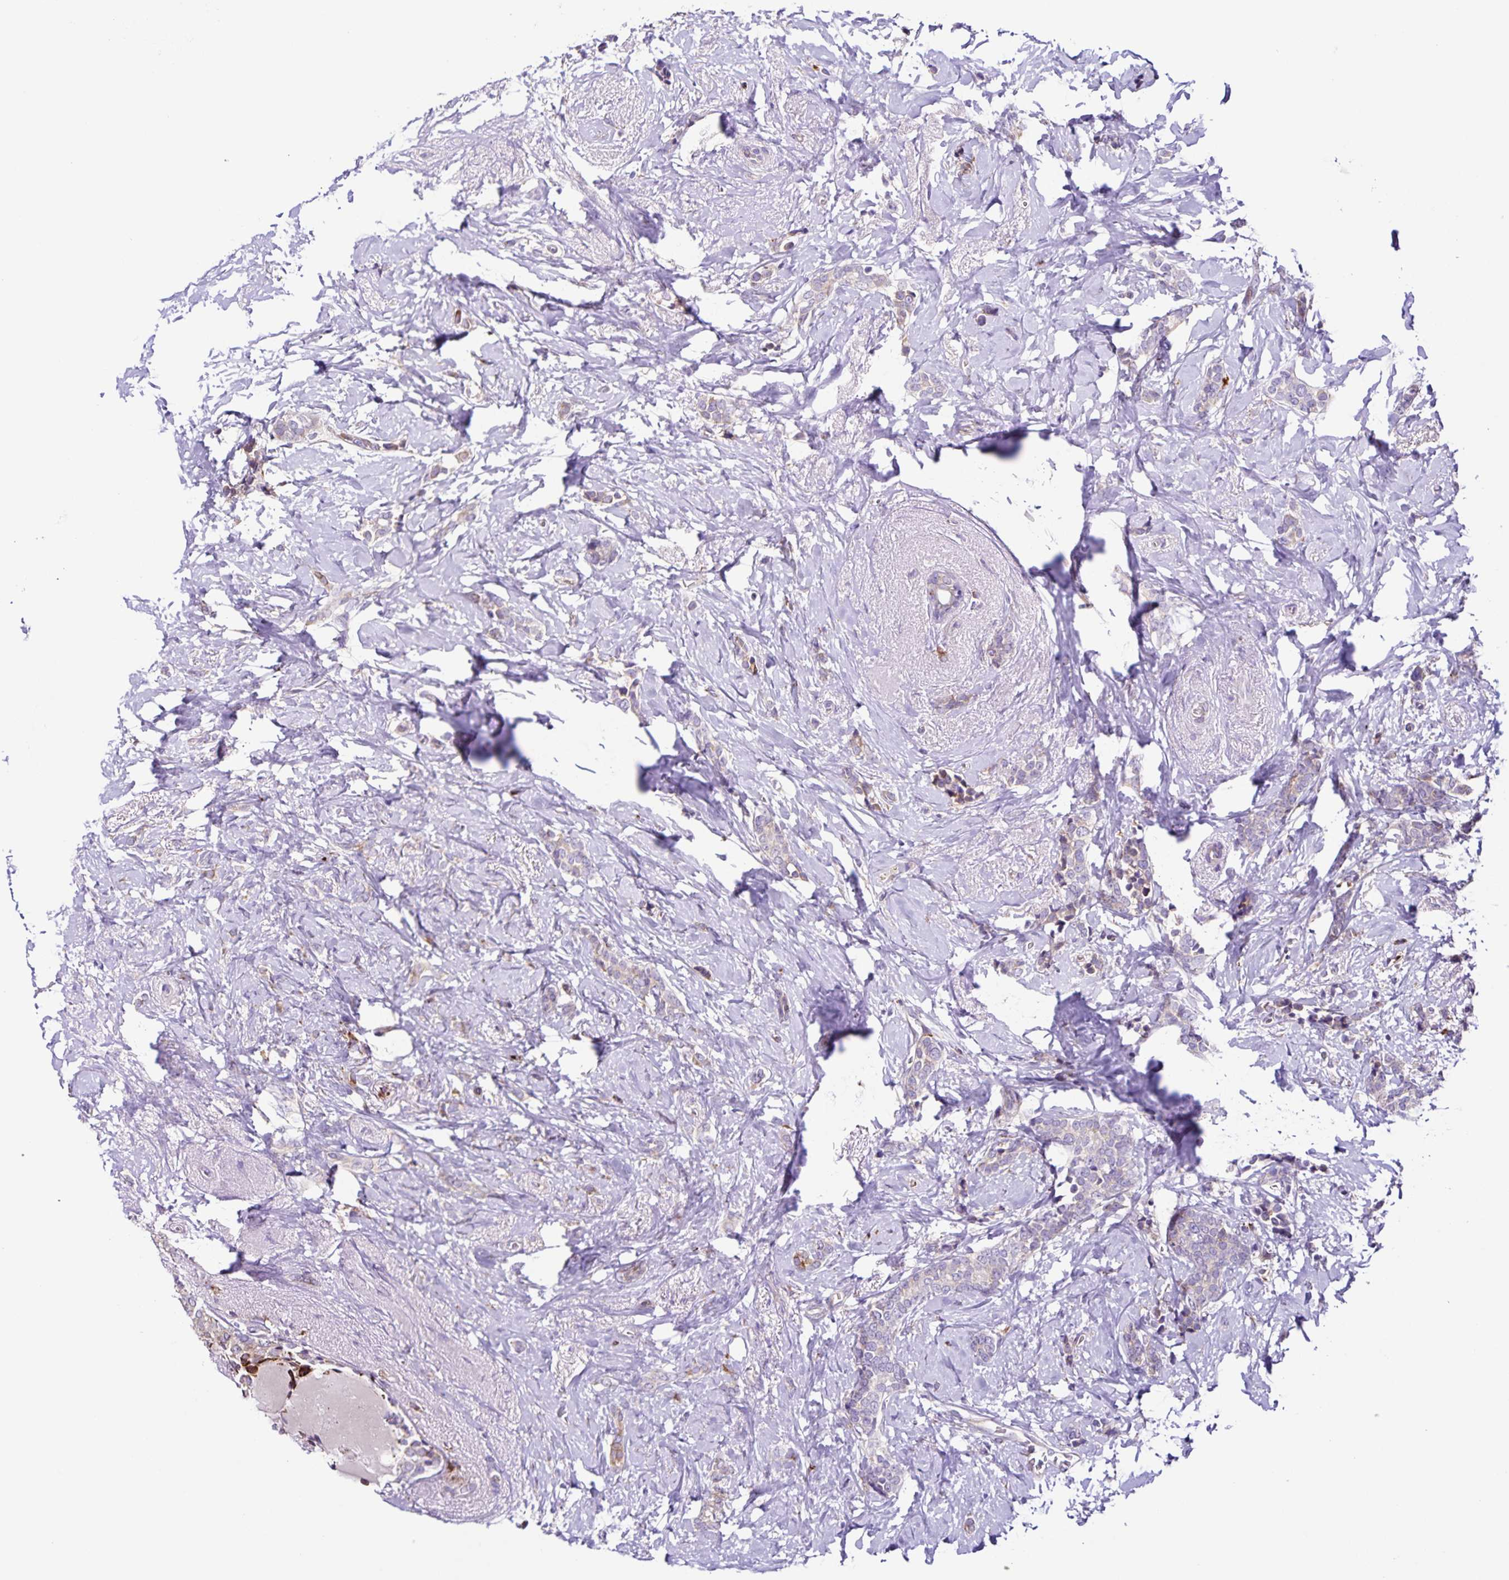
{"staining": {"intensity": "weak", "quantity": "<25%", "location": "nuclear"}, "tissue": "breast cancer", "cell_type": "Tumor cells", "image_type": "cancer", "snomed": [{"axis": "morphology", "description": "Normal tissue, NOS"}, {"axis": "morphology", "description": "Duct carcinoma"}, {"axis": "topography", "description": "Breast"}], "caption": "Tumor cells show no significant expression in intraductal carcinoma (breast). (Immunohistochemistry (ihc), brightfield microscopy, high magnification).", "gene": "OSBPL5", "patient": {"sex": "female", "age": 77}}